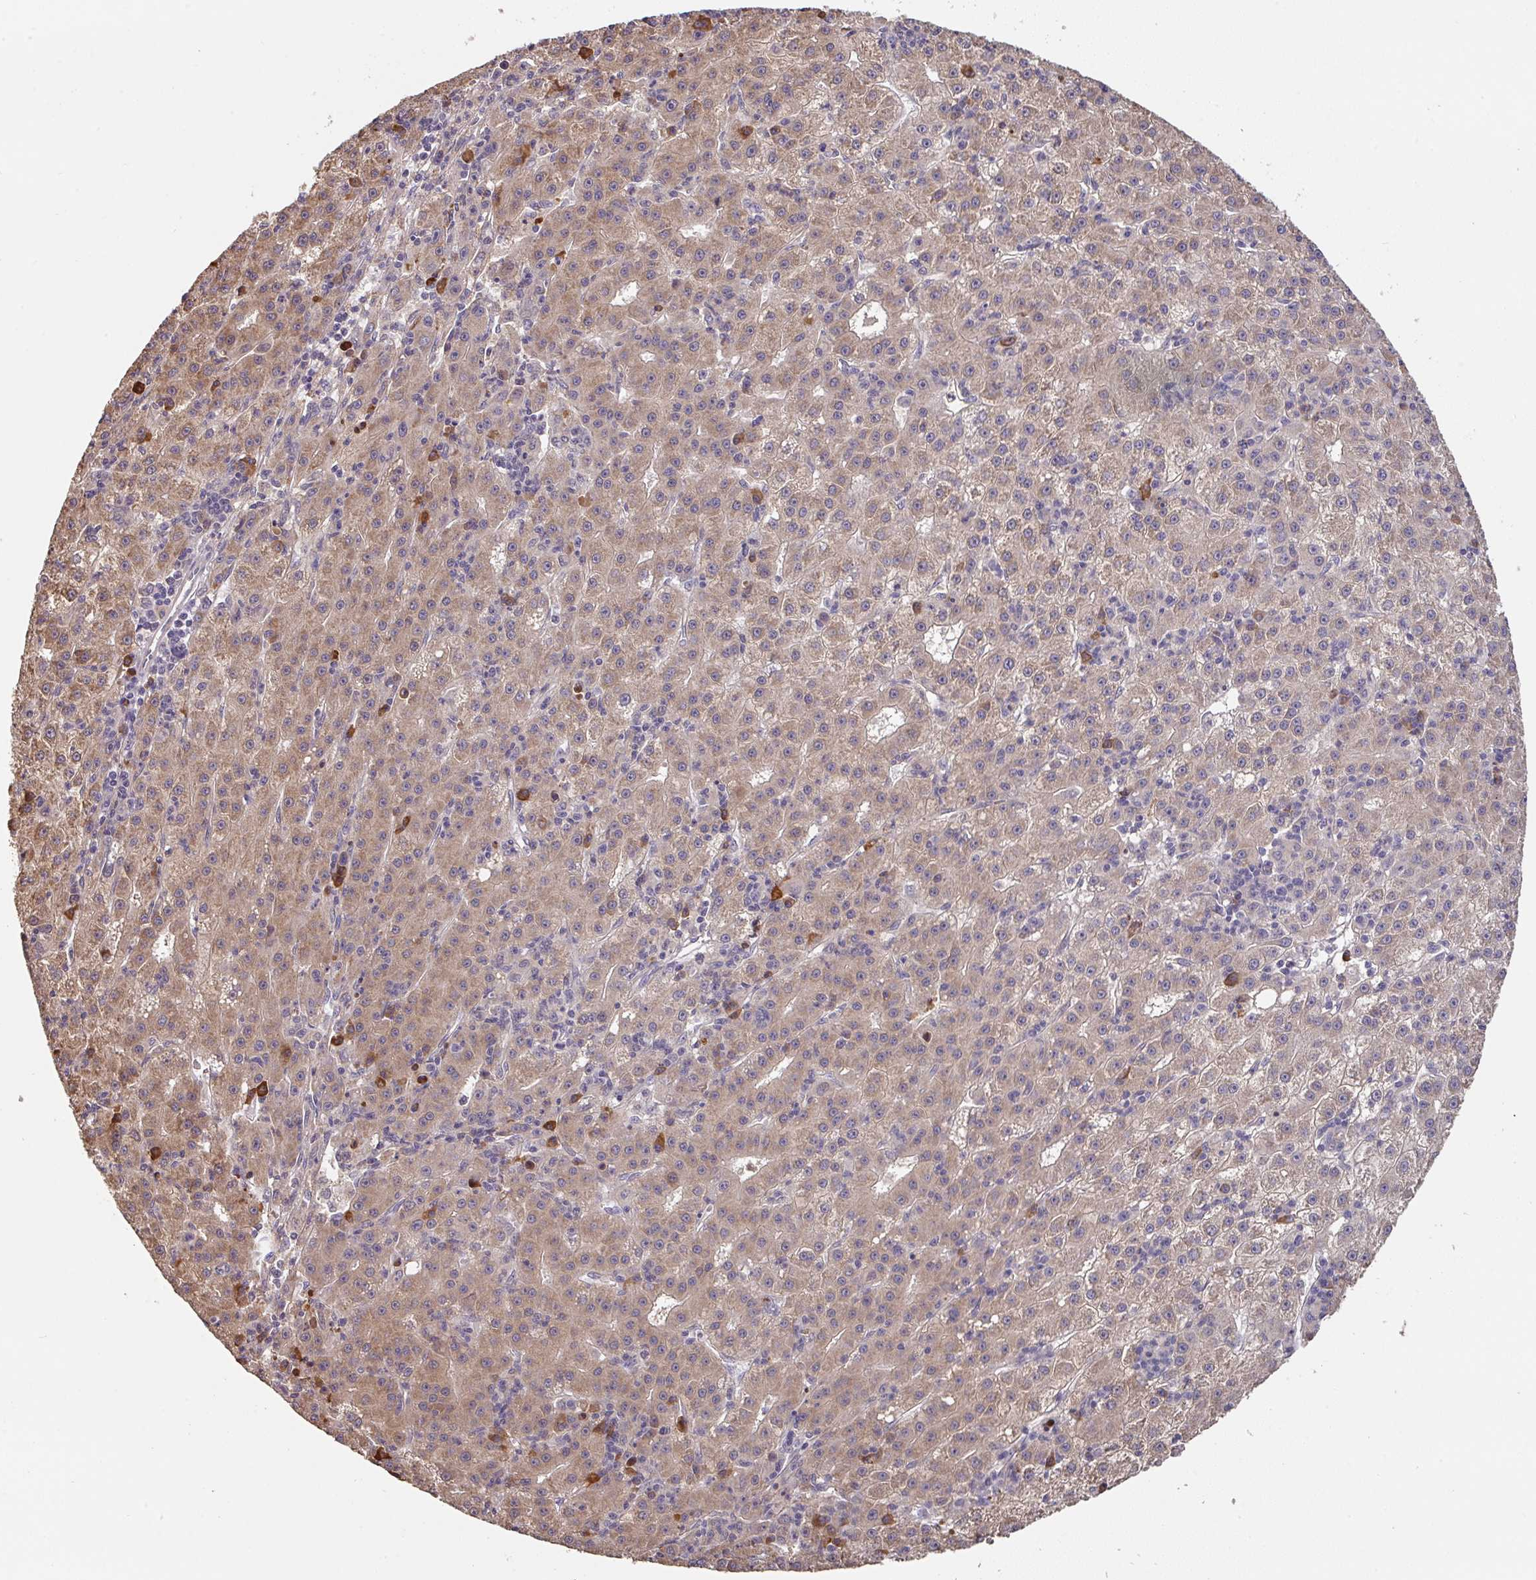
{"staining": {"intensity": "weak", "quantity": ">75%", "location": "cytoplasmic/membranous"}, "tissue": "liver cancer", "cell_type": "Tumor cells", "image_type": "cancer", "snomed": [{"axis": "morphology", "description": "Carcinoma, Hepatocellular, NOS"}, {"axis": "topography", "description": "Liver"}], "caption": "Weak cytoplasmic/membranous protein positivity is seen in approximately >75% of tumor cells in liver hepatocellular carcinoma. The staining was performed using DAB (3,3'-diaminobenzidine), with brown indicating positive protein expression. Nuclei are stained blue with hematoxylin.", "gene": "ACVR2B", "patient": {"sex": "male", "age": 76}}